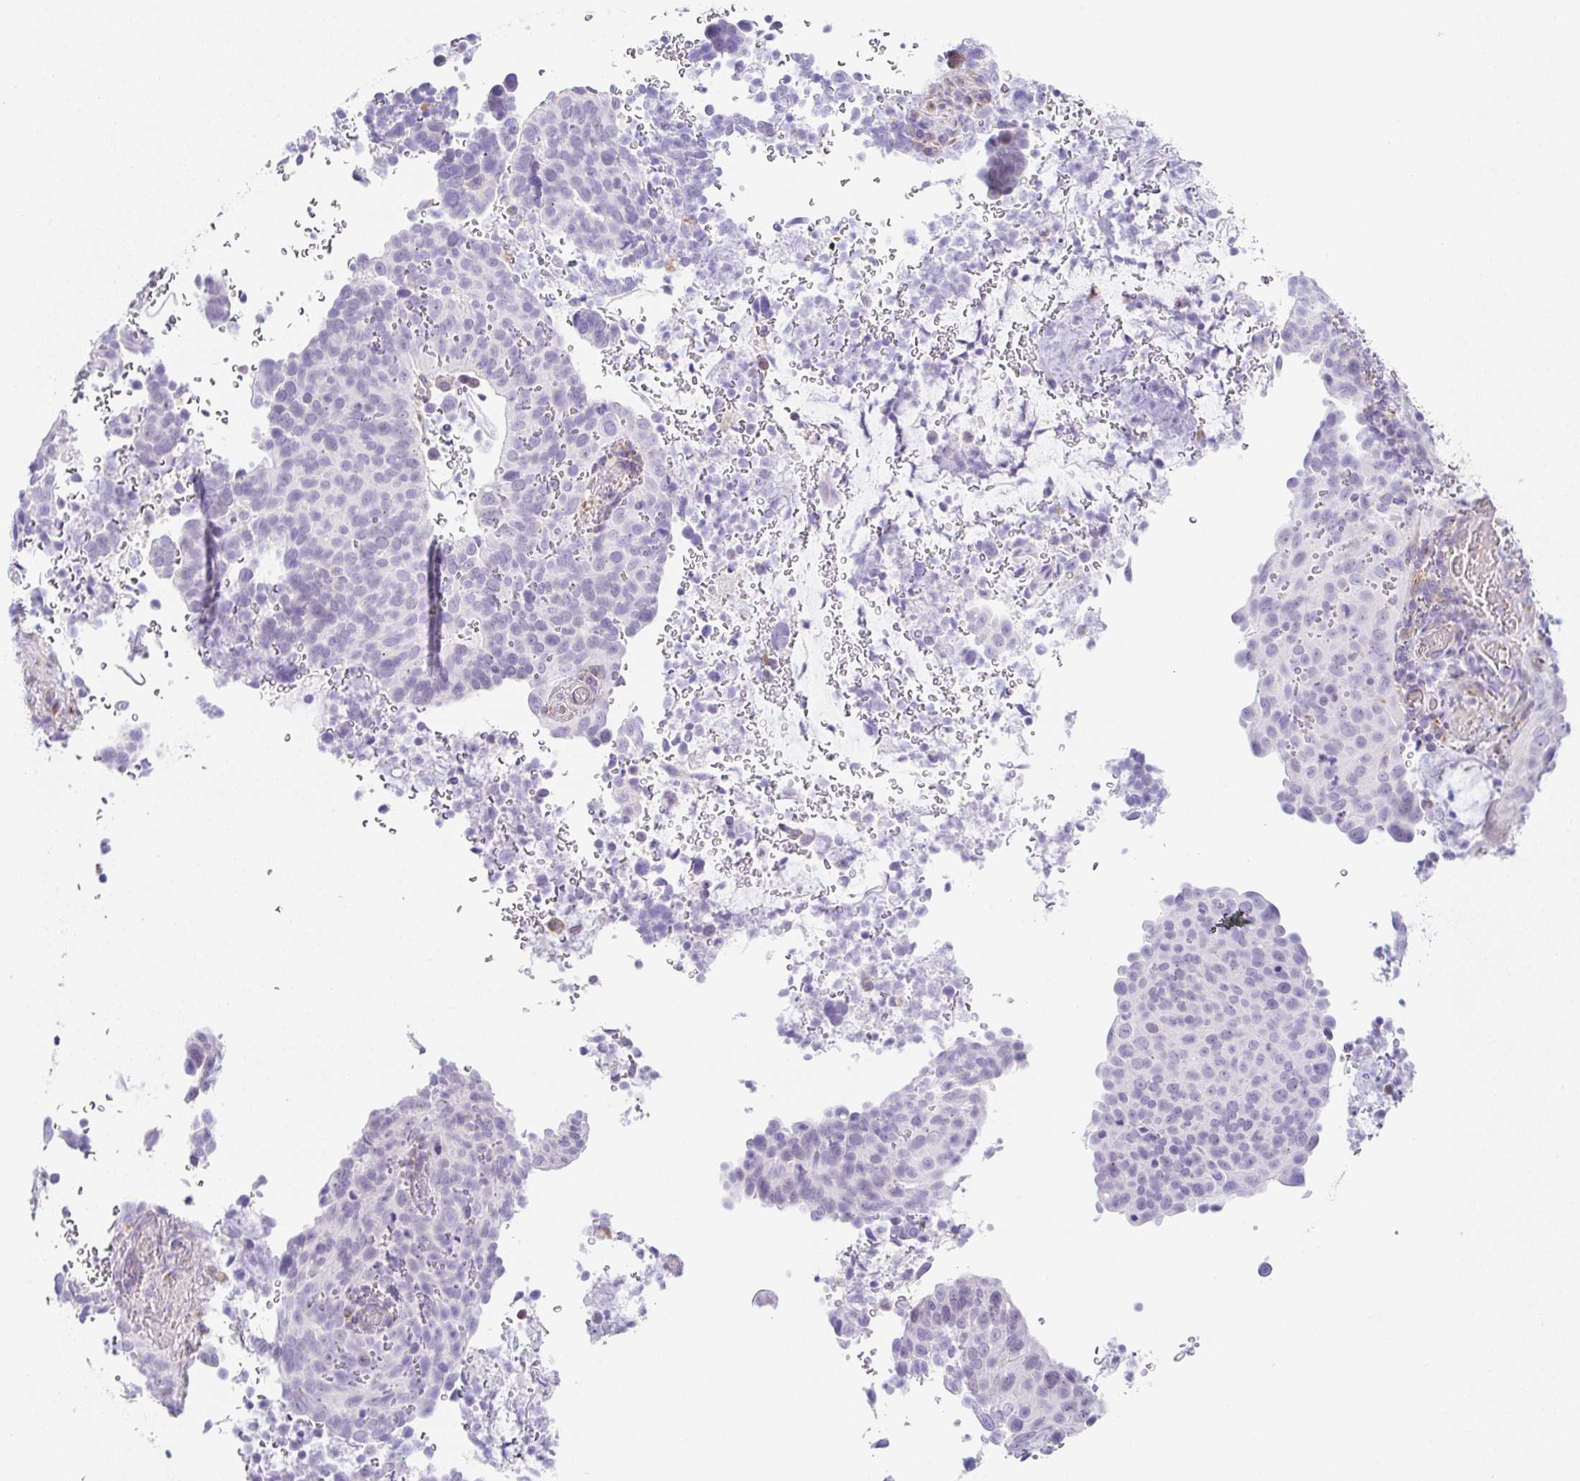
{"staining": {"intensity": "negative", "quantity": "none", "location": "none"}, "tissue": "cervical cancer", "cell_type": "Tumor cells", "image_type": "cancer", "snomed": [{"axis": "morphology", "description": "Squamous cell carcinoma, NOS"}, {"axis": "topography", "description": "Cervix"}], "caption": "Tumor cells show no significant protein positivity in cervical cancer (squamous cell carcinoma). (DAB immunohistochemistry (IHC), high magnification).", "gene": "DKK4", "patient": {"sex": "female", "age": 38}}